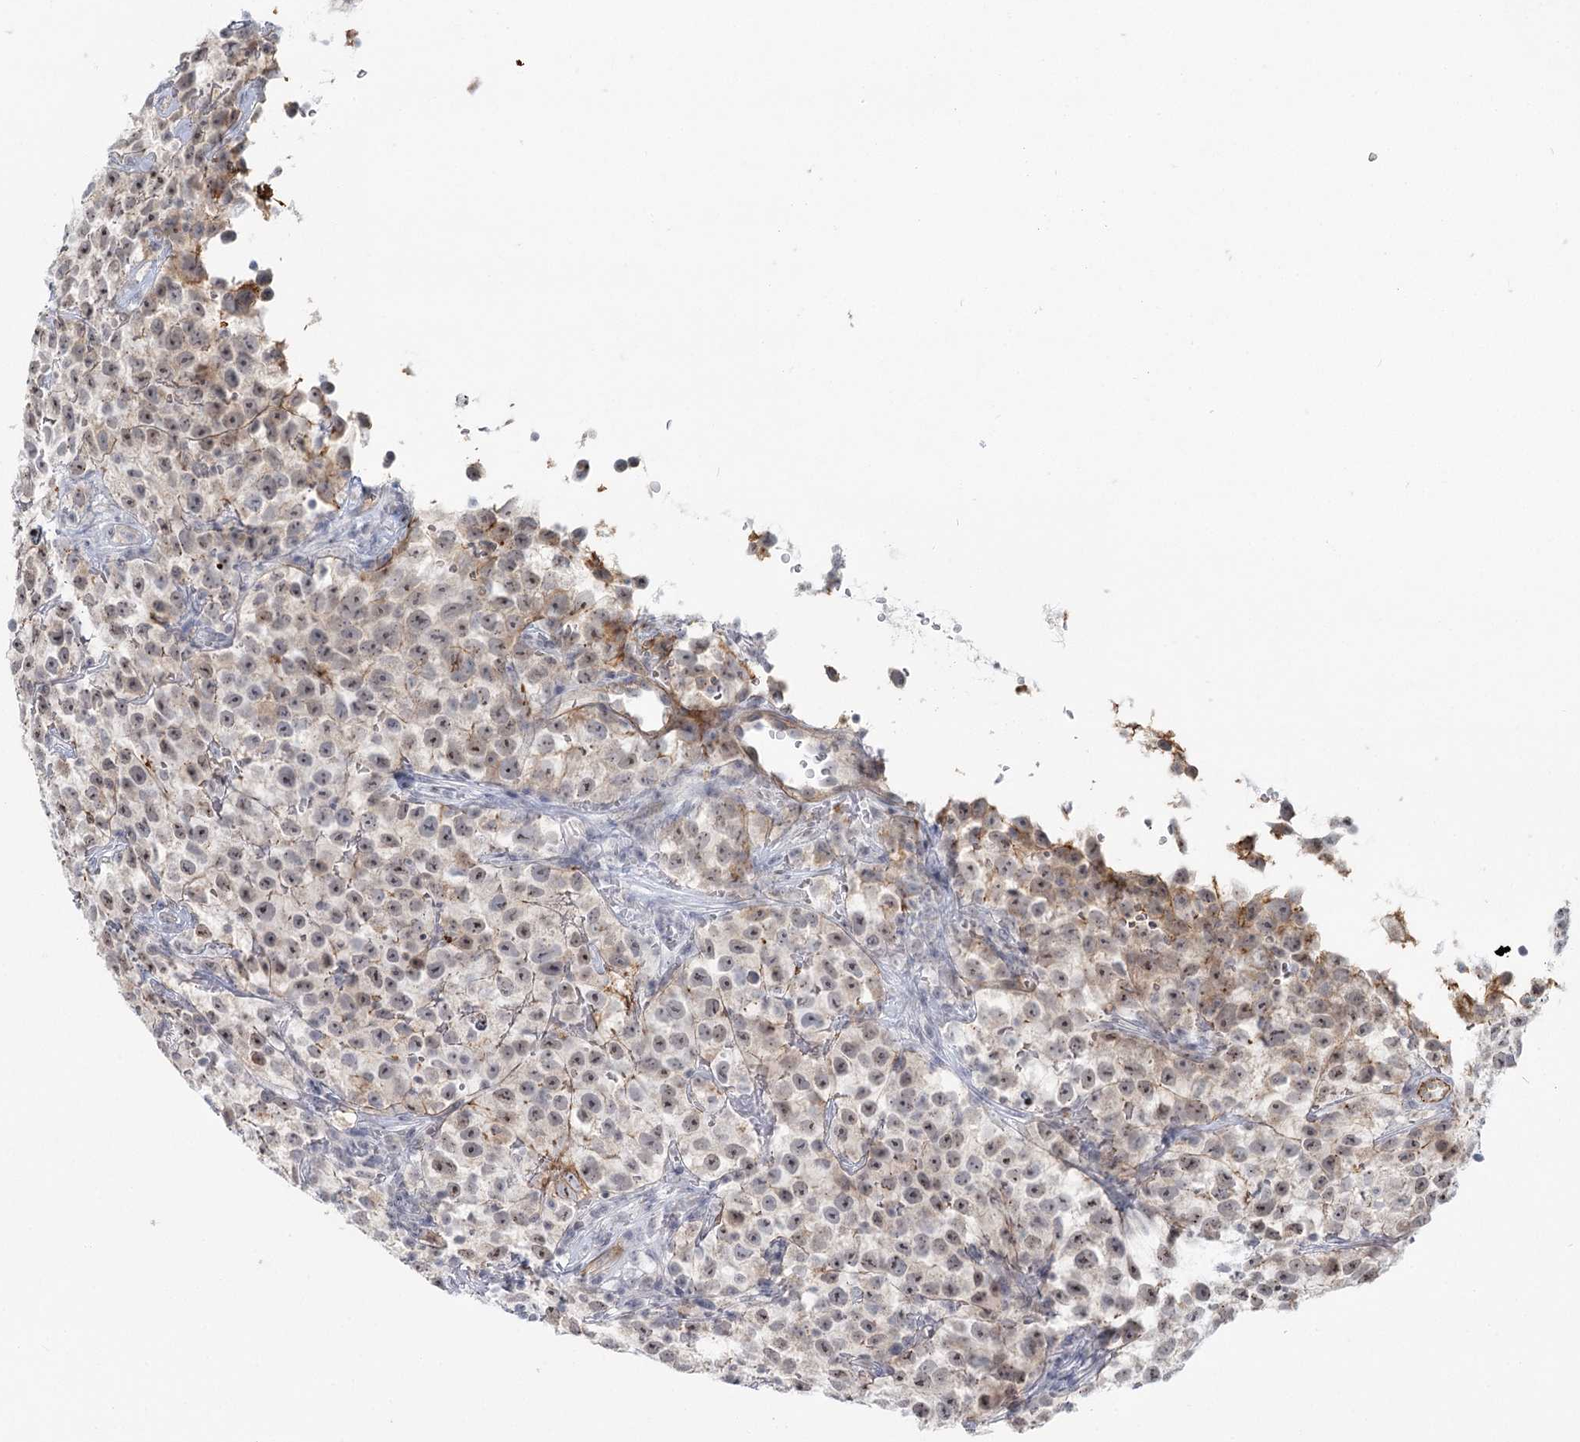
{"staining": {"intensity": "moderate", "quantity": "<25%", "location": "cytoplasmic/membranous,nuclear"}, "tissue": "testis cancer", "cell_type": "Tumor cells", "image_type": "cancer", "snomed": [{"axis": "morphology", "description": "Seminoma, NOS"}, {"axis": "topography", "description": "Testis"}], "caption": "Human testis seminoma stained with a protein marker reveals moderate staining in tumor cells.", "gene": "ABHD8", "patient": {"sex": "male", "age": 22}}